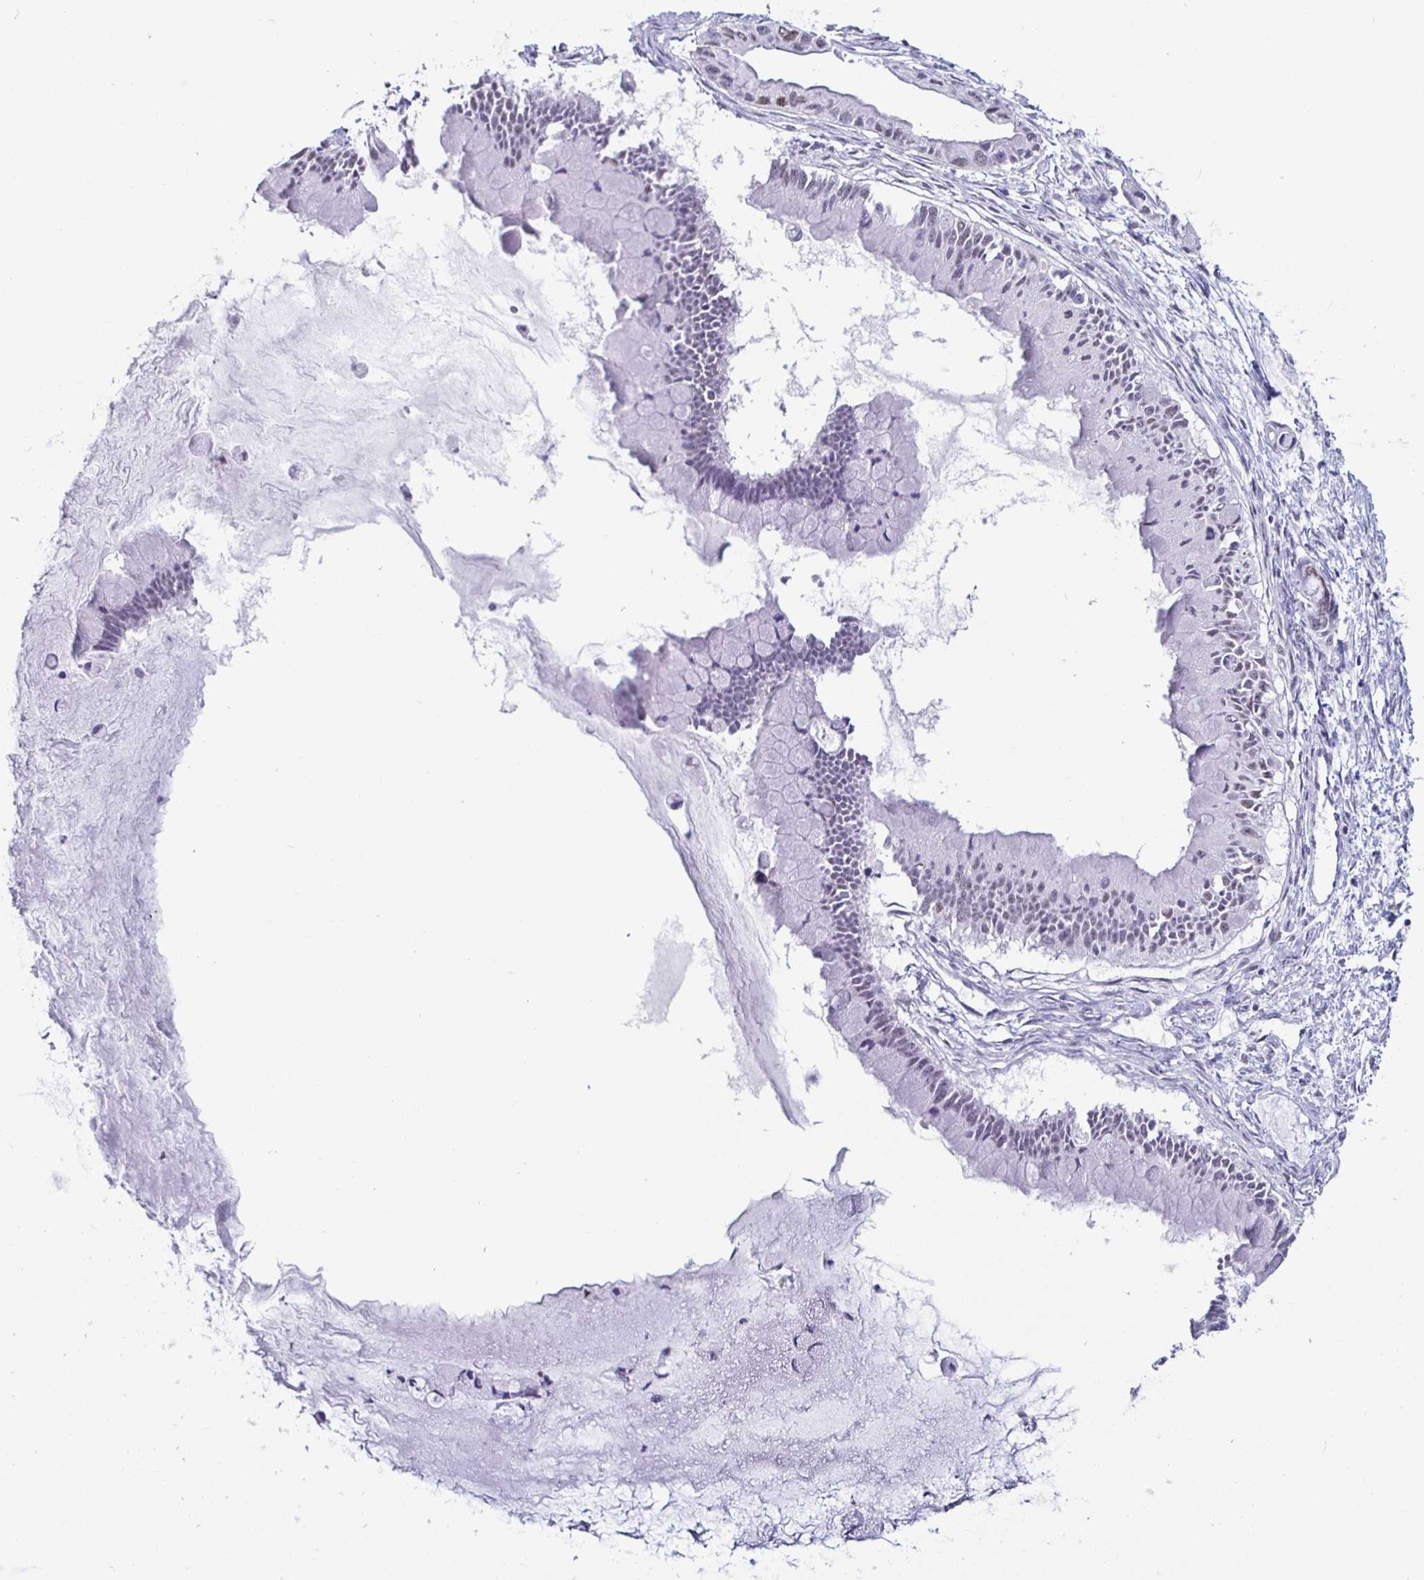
{"staining": {"intensity": "negative", "quantity": "none", "location": "none"}, "tissue": "ovarian cancer", "cell_type": "Tumor cells", "image_type": "cancer", "snomed": [{"axis": "morphology", "description": "Cystadenocarcinoma, mucinous, NOS"}, {"axis": "topography", "description": "Ovary"}], "caption": "An IHC image of ovarian mucinous cystadenocarcinoma is shown. There is no staining in tumor cells of ovarian mucinous cystadenocarcinoma.", "gene": "DDX39B", "patient": {"sex": "female", "age": 63}}